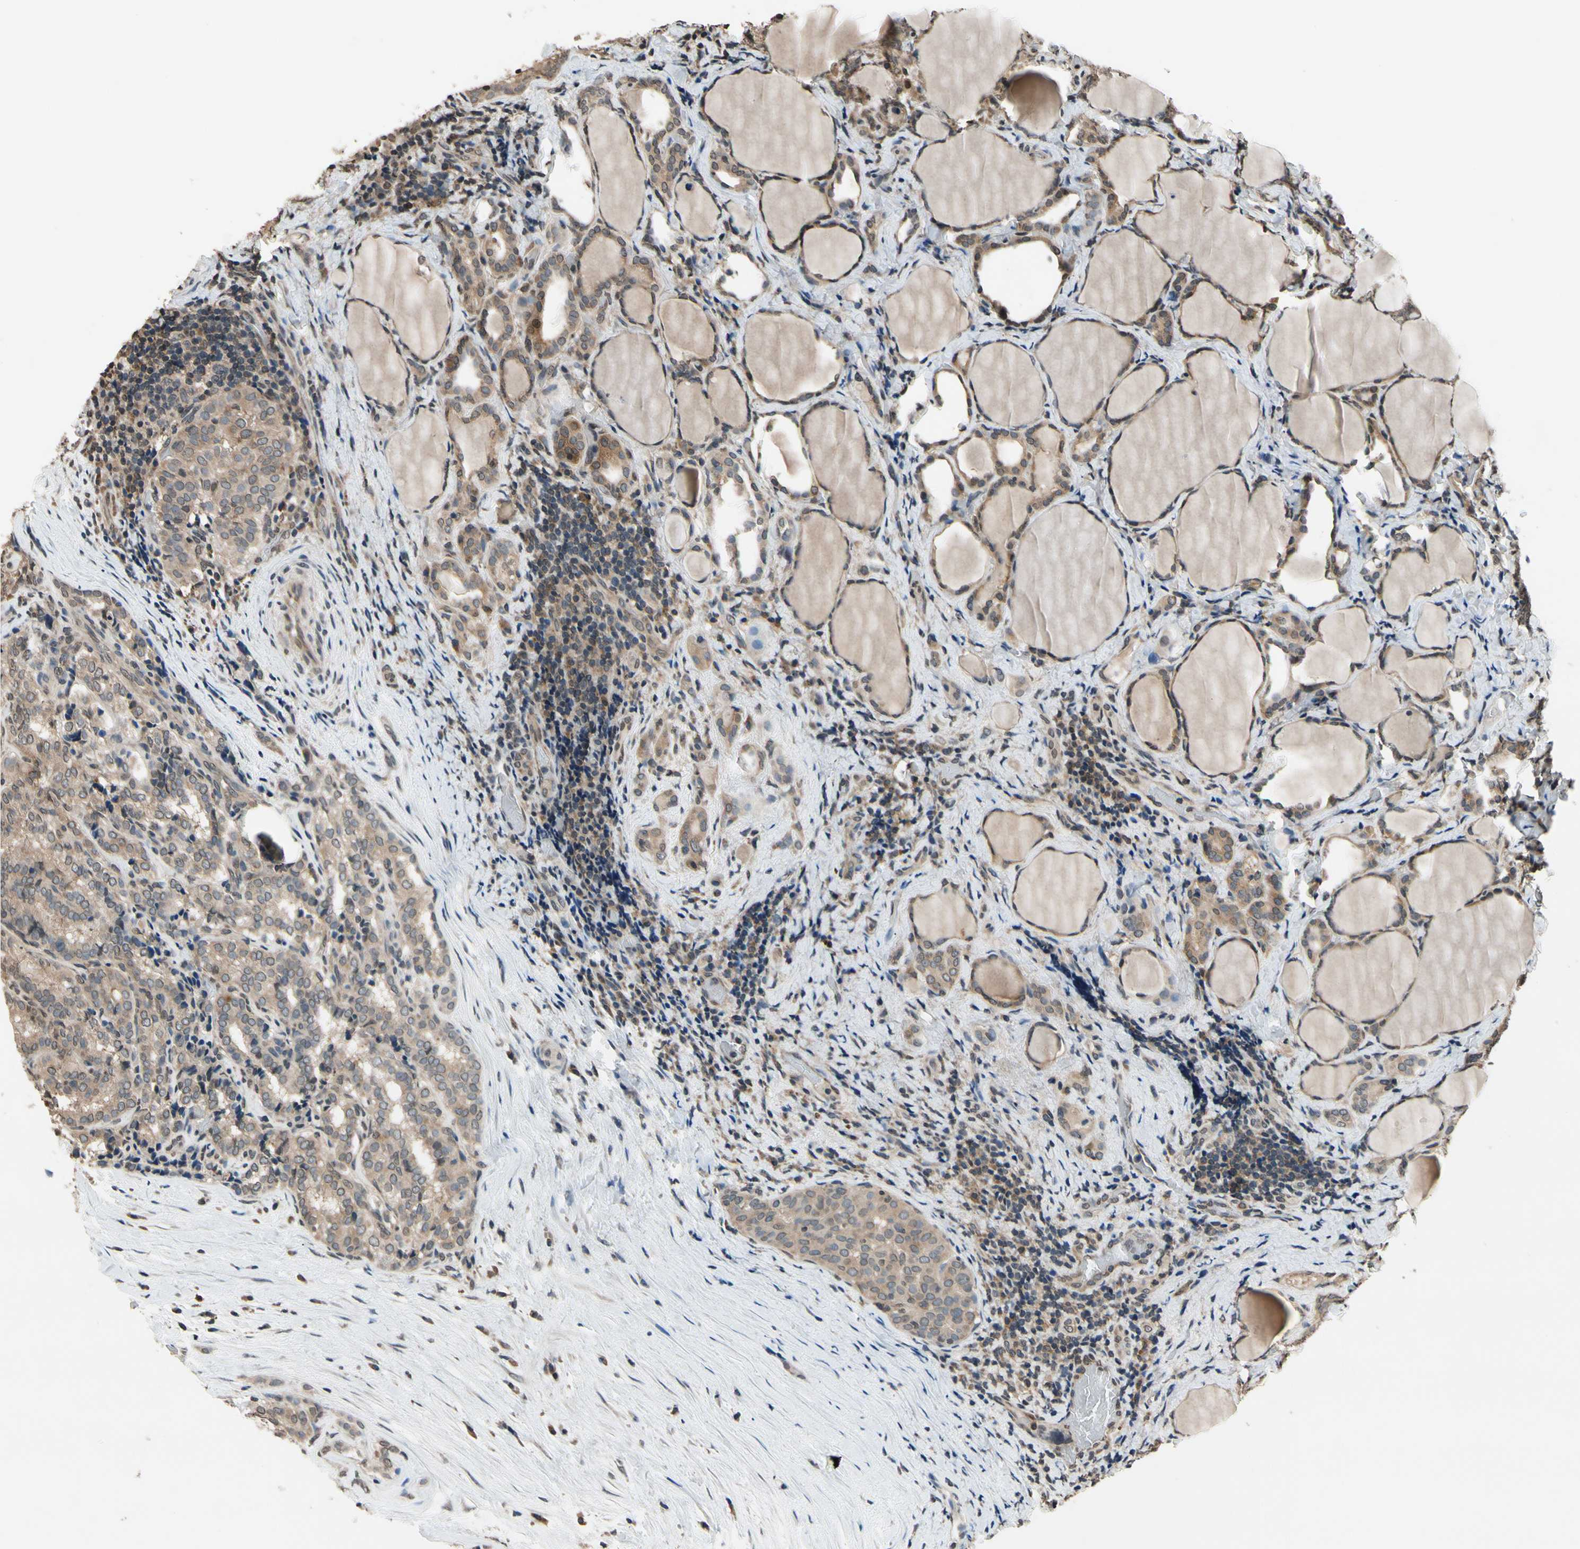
{"staining": {"intensity": "moderate", "quantity": ">75%", "location": "cytoplasmic/membranous"}, "tissue": "thyroid cancer", "cell_type": "Tumor cells", "image_type": "cancer", "snomed": [{"axis": "morphology", "description": "Normal tissue, NOS"}, {"axis": "morphology", "description": "Papillary adenocarcinoma, NOS"}, {"axis": "topography", "description": "Thyroid gland"}], "caption": "Protein staining by immunohistochemistry (IHC) reveals moderate cytoplasmic/membranous staining in approximately >75% of tumor cells in thyroid cancer (papillary adenocarcinoma).", "gene": "GCLC", "patient": {"sex": "female", "age": 30}}